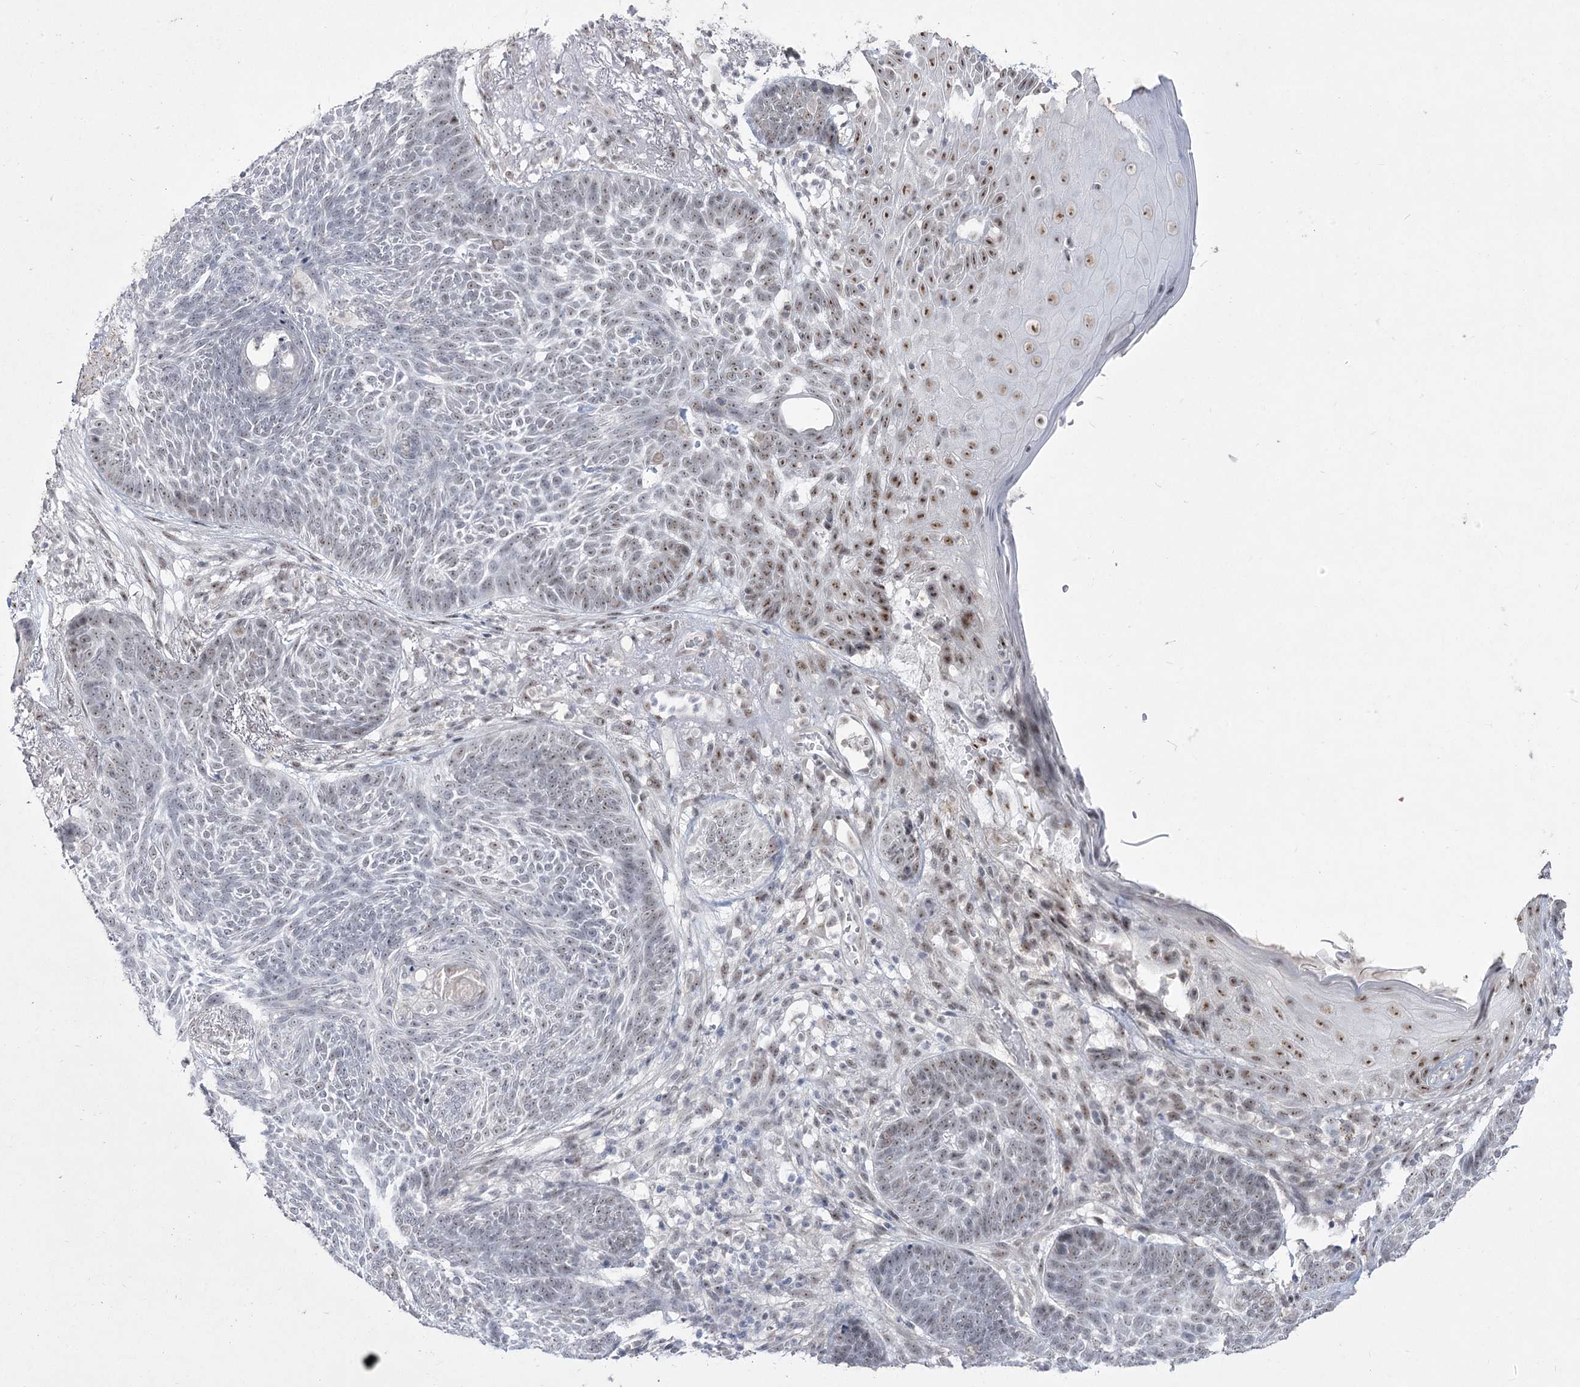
{"staining": {"intensity": "weak", "quantity": "25%-75%", "location": "nuclear"}, "tissue": "skin cancer", "cell_type": "Tumor cells", "image_type": "cancer", "snomed": [{"axis": "morphology", "description": "Normal tissue, NOS"}, {"axis": "morphology", "description": "Basal cell carcinoma"}, {"axis": "topography", "description": "Skin"}], "caption": "Immunohistochemistry micrograph of neoplastic tissue: skin cancer stained using immunohistochemistry reveals low levels of weak protein expression localized specifically in the nuclear of tumor cells, appearing as a nuclear brown color.", "gene": "DDX50", "patient": {"sex": "male", "age": 64}}